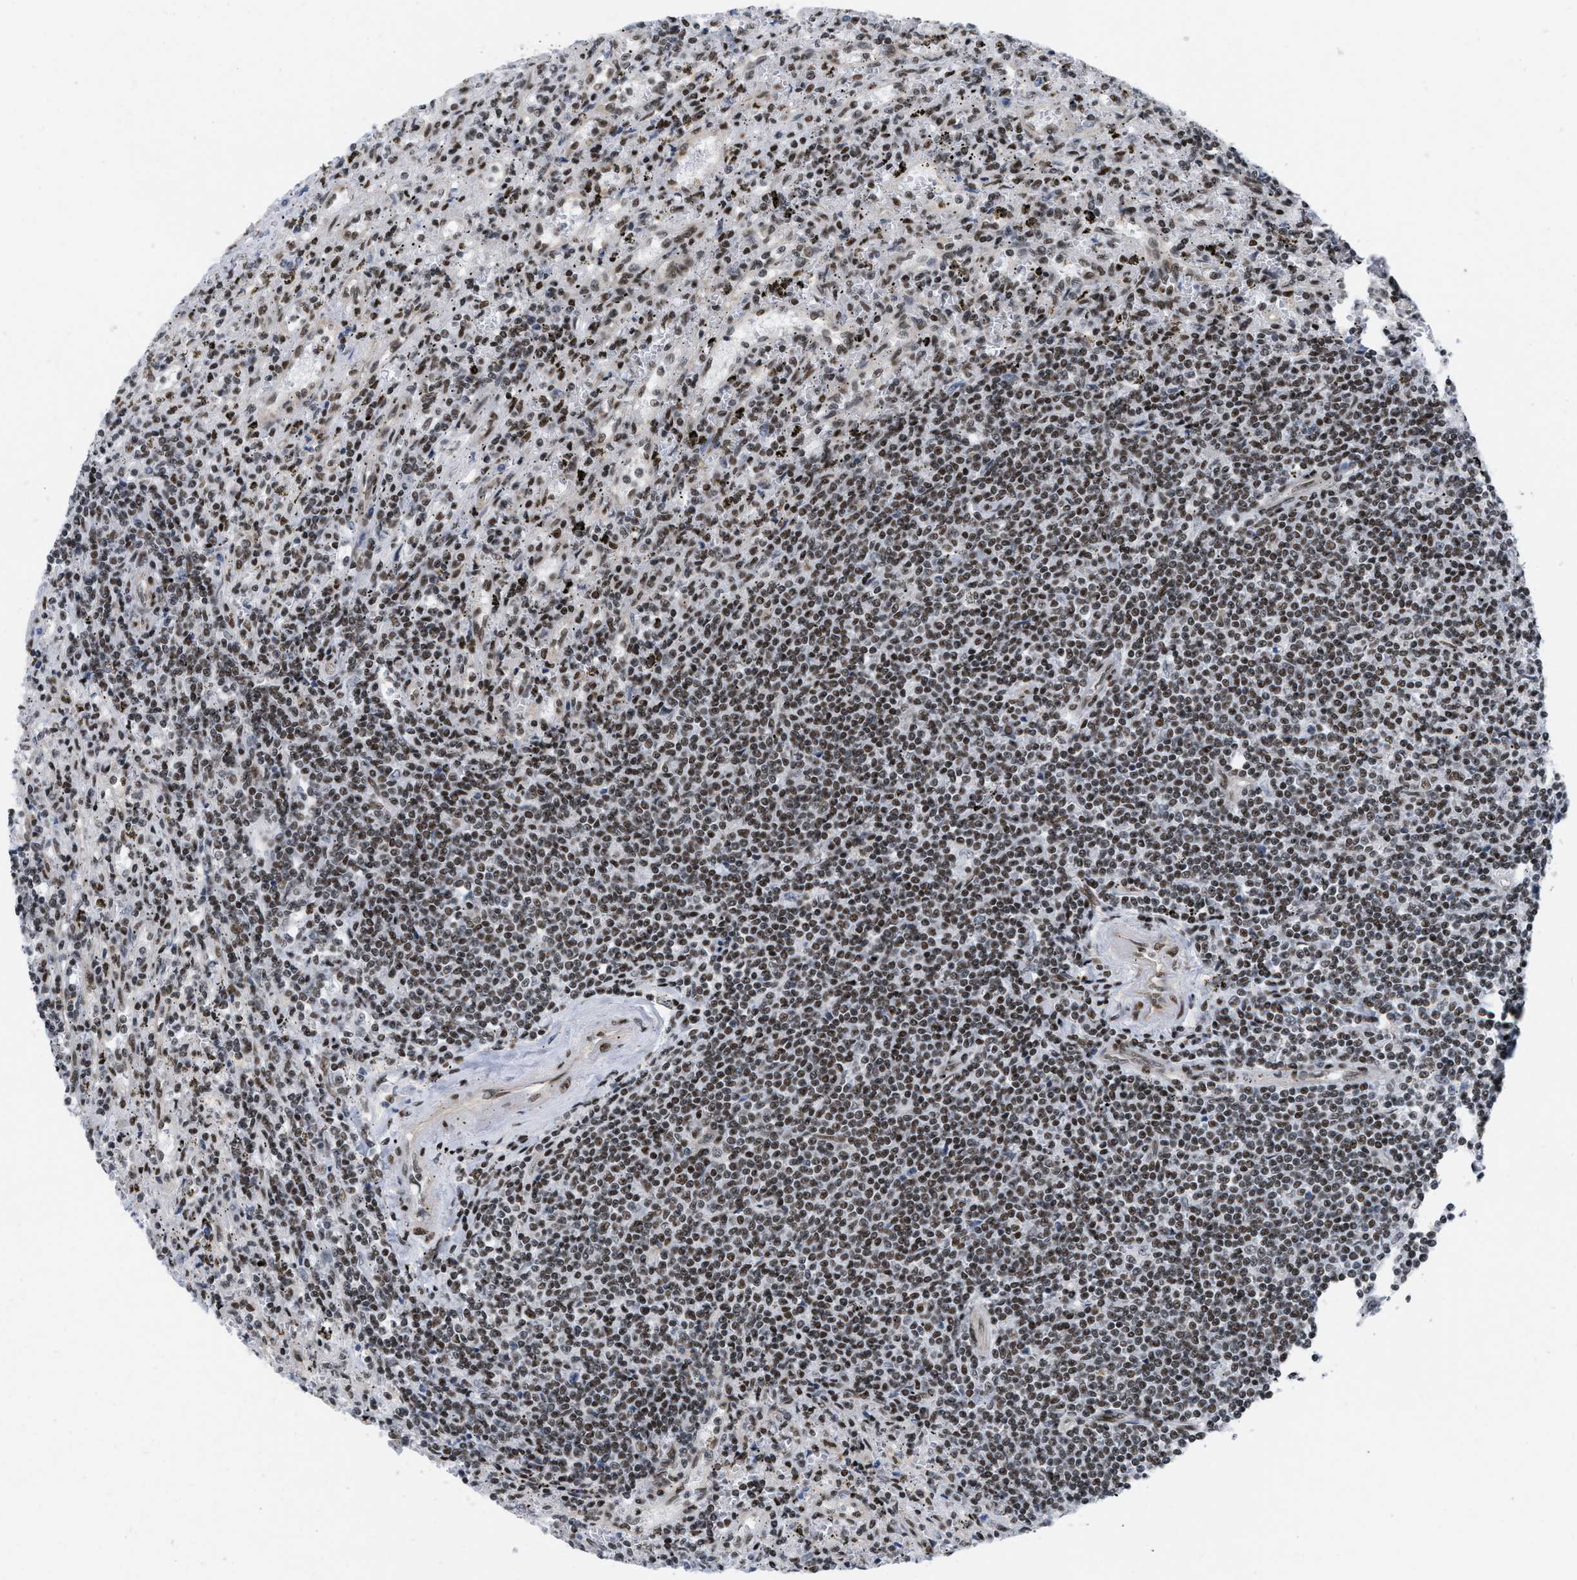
{"staining": {"intensity": "moderate", "quantity": ">75%", "location": "nuclear"}, "tissue": "lymphoma", "cell_type": "Tumor cells", "image_type": "cancer", "snomed": [{"axis": "morphology", "description": "Malignant lymphoma, non-Hodgkin's type, Low grade"}, {"axis": "topography", "description": "Spleen"}], "caption": "Immunohistochemical staining of lymphoma shows moderate nuclear protein expression in about >75% of tumor cells. The staining was performed using DAB (3,3'-diaminobenzidine), with brown indicating positive protein expression. Nuclei are stained blue with hematoxylin.", "gene": "MIER1", "patient": {"sex": "male", "age": 76}}